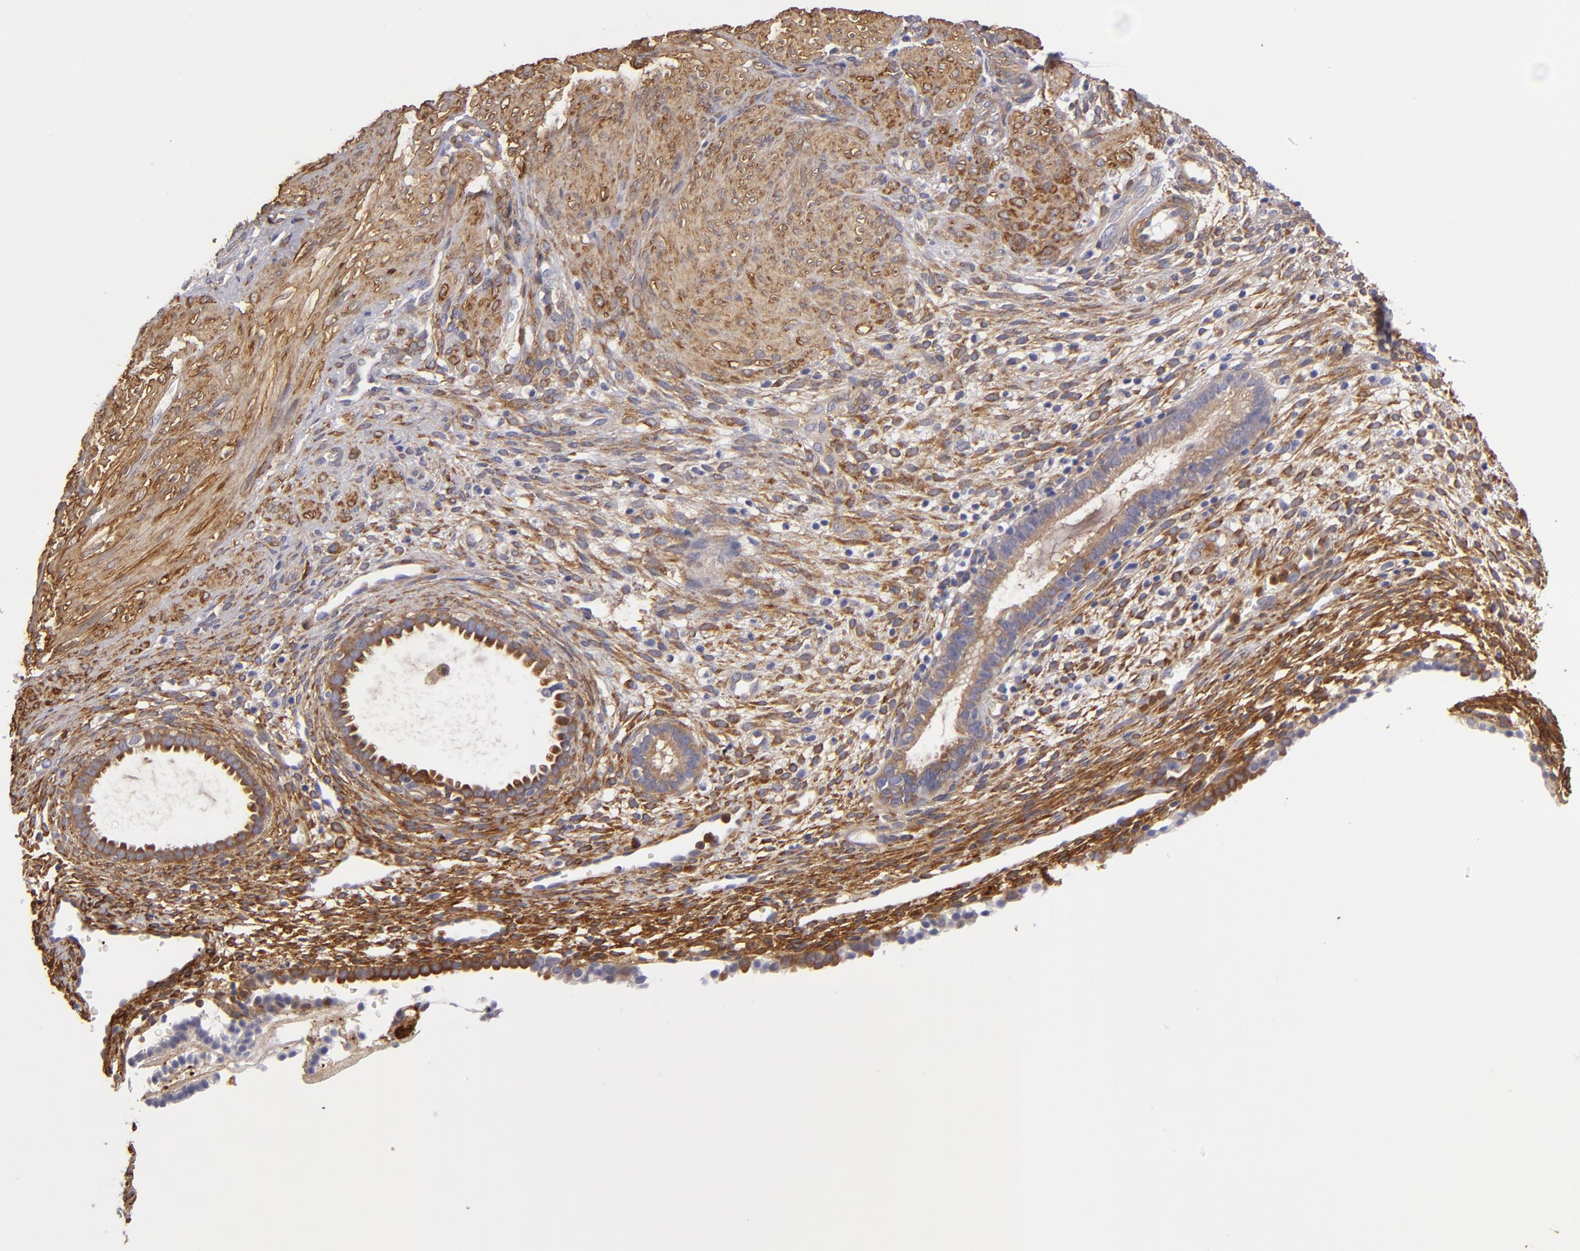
{"staining": {"intensity": "strong", "quantity": ">75%", "location": "cytoplasmic/membranous"}, "tissue": "endometrium", "cell_type": "Cells in endometrial stroma", "image_type": "normal", "snomed": [{"axis": "morphology", "description": "Normal tissue, NOS"}, {"axis": "topography", "description": "Endometrium"}], "caption": "An immunohistochemistry (IHC) image of benign tissue is shown. Protein staining in brown shows strong cytoplasmic/membranous positivity in endometrium within cells in endometrial stroma. The staining is performed using DAB brown chromogen to label protein expression. The nuclei are counter-stained blue using hematoxylin.", "gene": "VCL", "patient": {"sex": "female", "age": 72}}